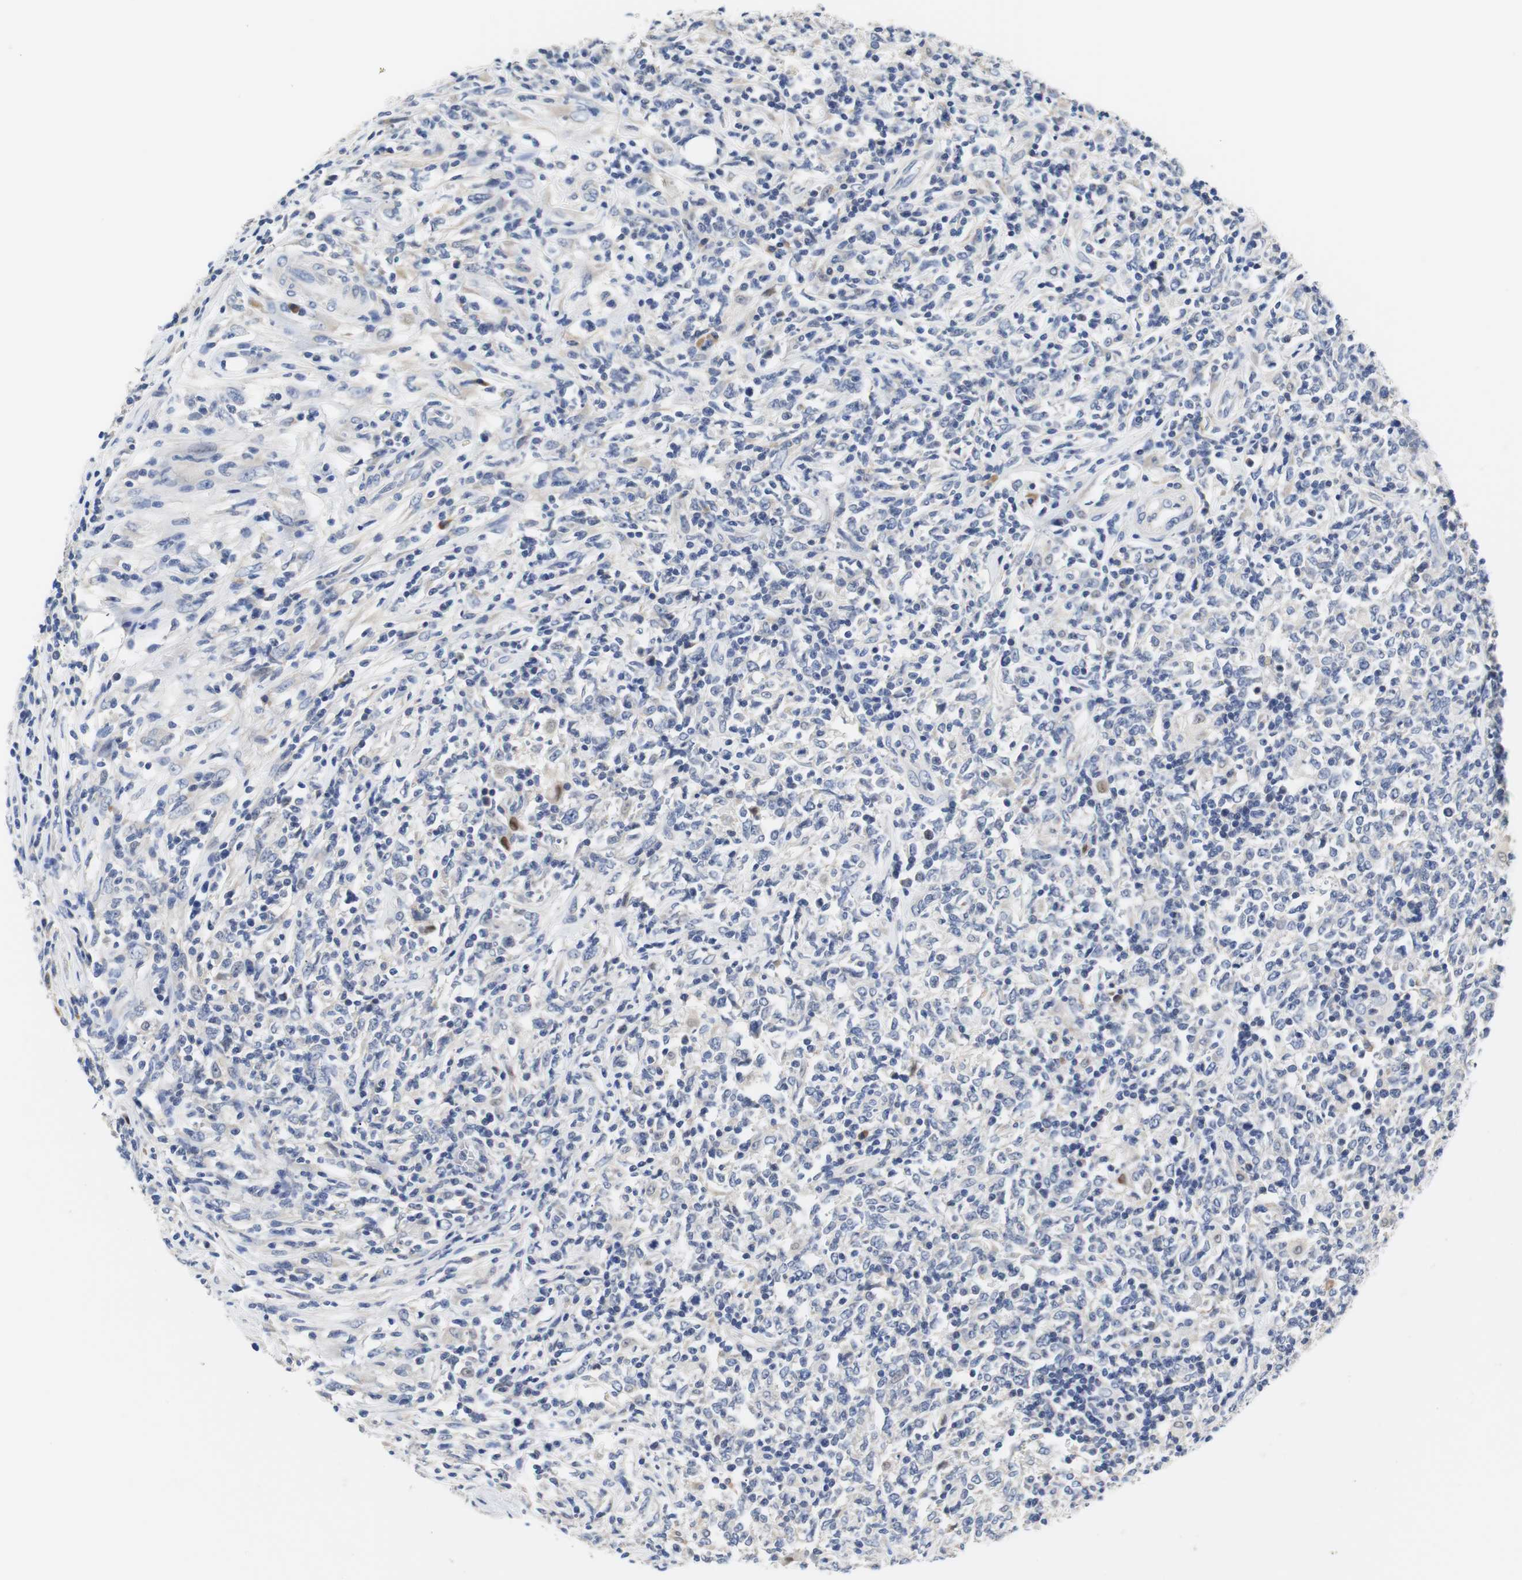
{"staining": {"intensity": "negative", "quantity": "none", "location": "none"}, "tissue": "lymphoma", "cell_type": "Tumor cells", "image_type": "cancer", "snomed": [{"axis": "morphology", "description": "Malignant lymphoma, non-Hodgkin's type, High grade"}, {"axis": "topography", "description": "Lymph node"}], "caption": "A micrograph of lymphoma stained for a protein demonstrates no brown staining in tumor cells.", "gene": "PCK1", "patient": {"sex": "female", "age": 84}}